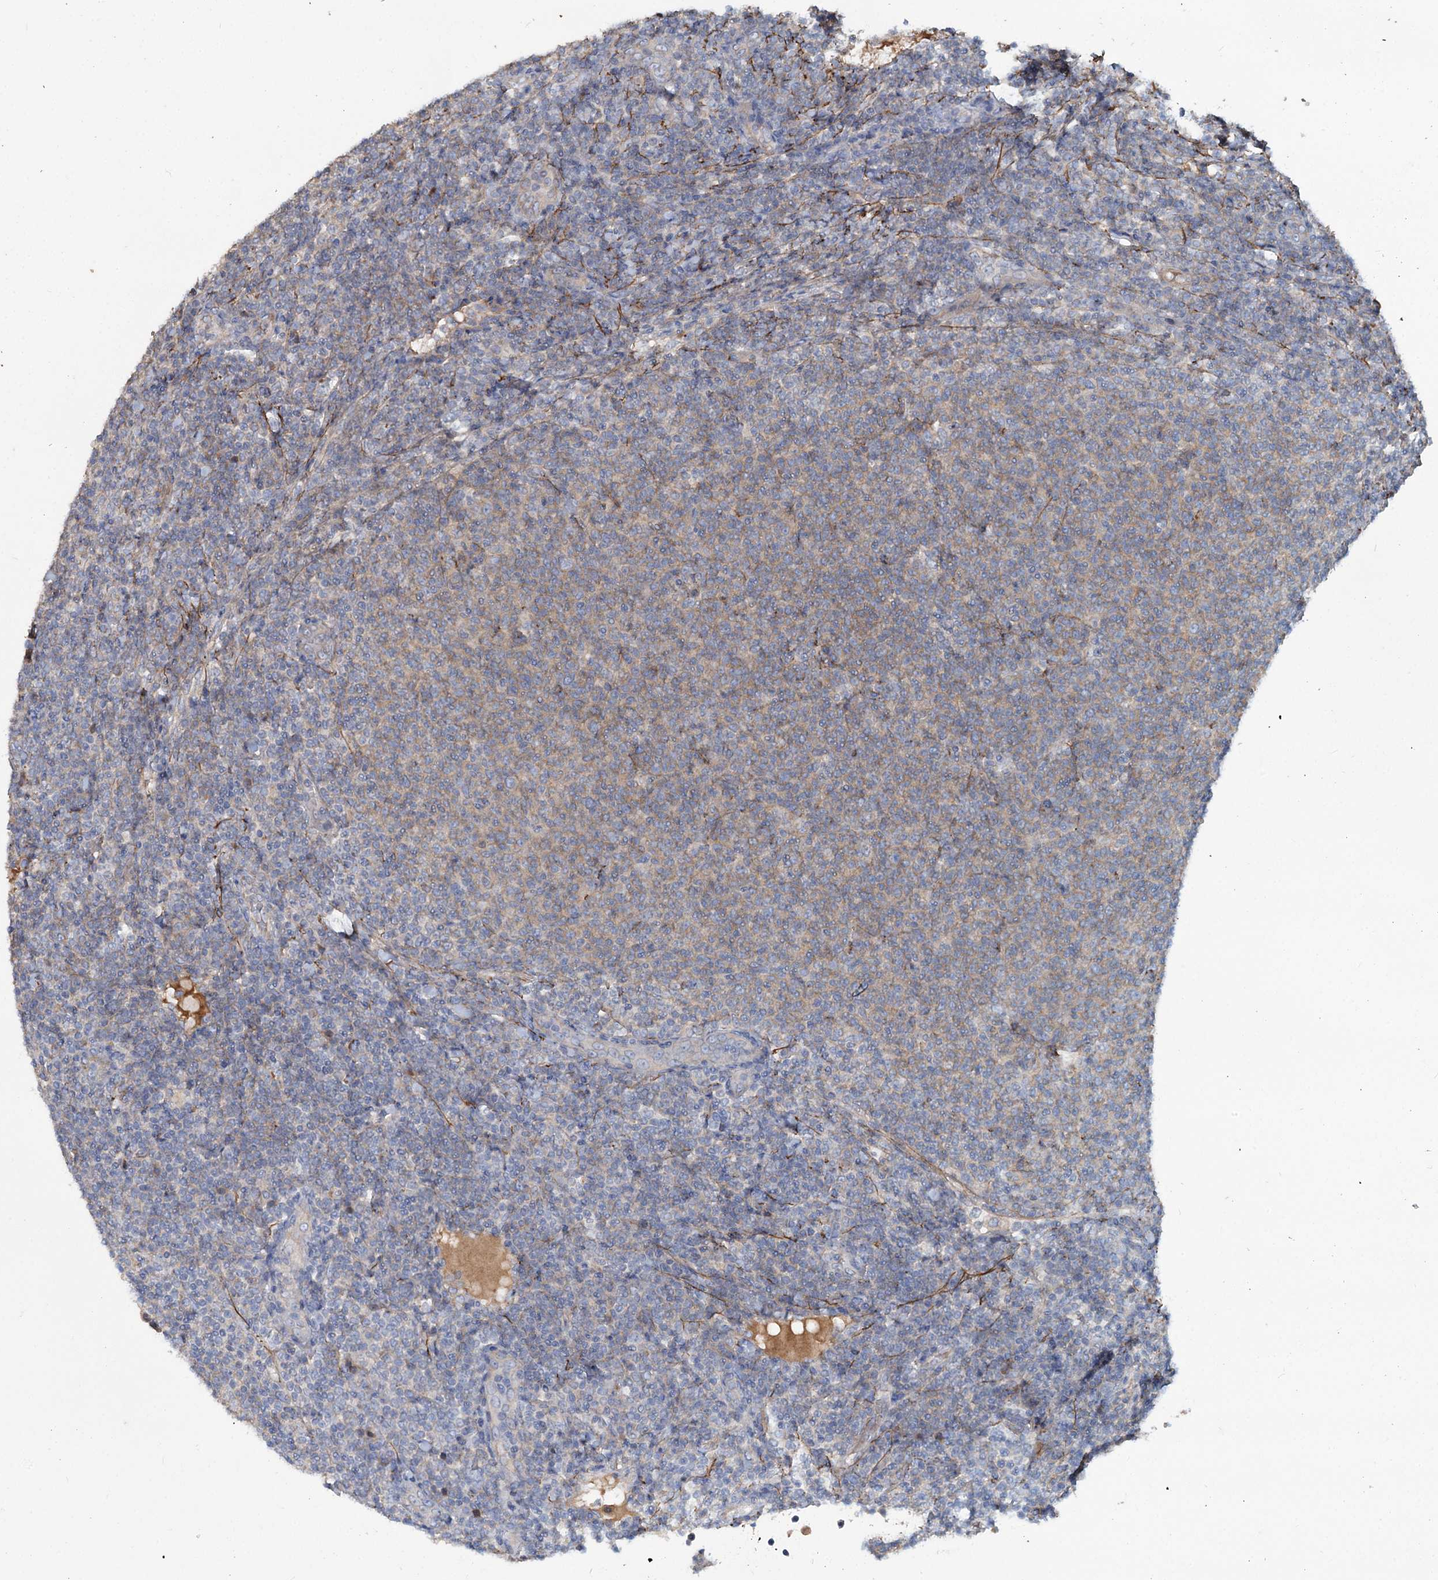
{"staining": {"intensity": "weak", "quantity": "25%-75%", "location": "cytoplasmic/membranous"}, "tissue": "lymphoma", "cell_type": "Tumor cells", "image_type": "cancer", "snomed": [{"axis": "morphology", "description": "Malignant lymphoma, non-Hodgkin's type, Low grade"}, {"axis": "topography", "description": "Lymph node"}], "caption": "Lymphoma was stained to show a protein in brown. There is low levels of weak cytoplasmic/membranous expression in approximately 25%-75% of tumor cells.", "gene": "URAD", "patient": {"sex": "male", "age": 66}}